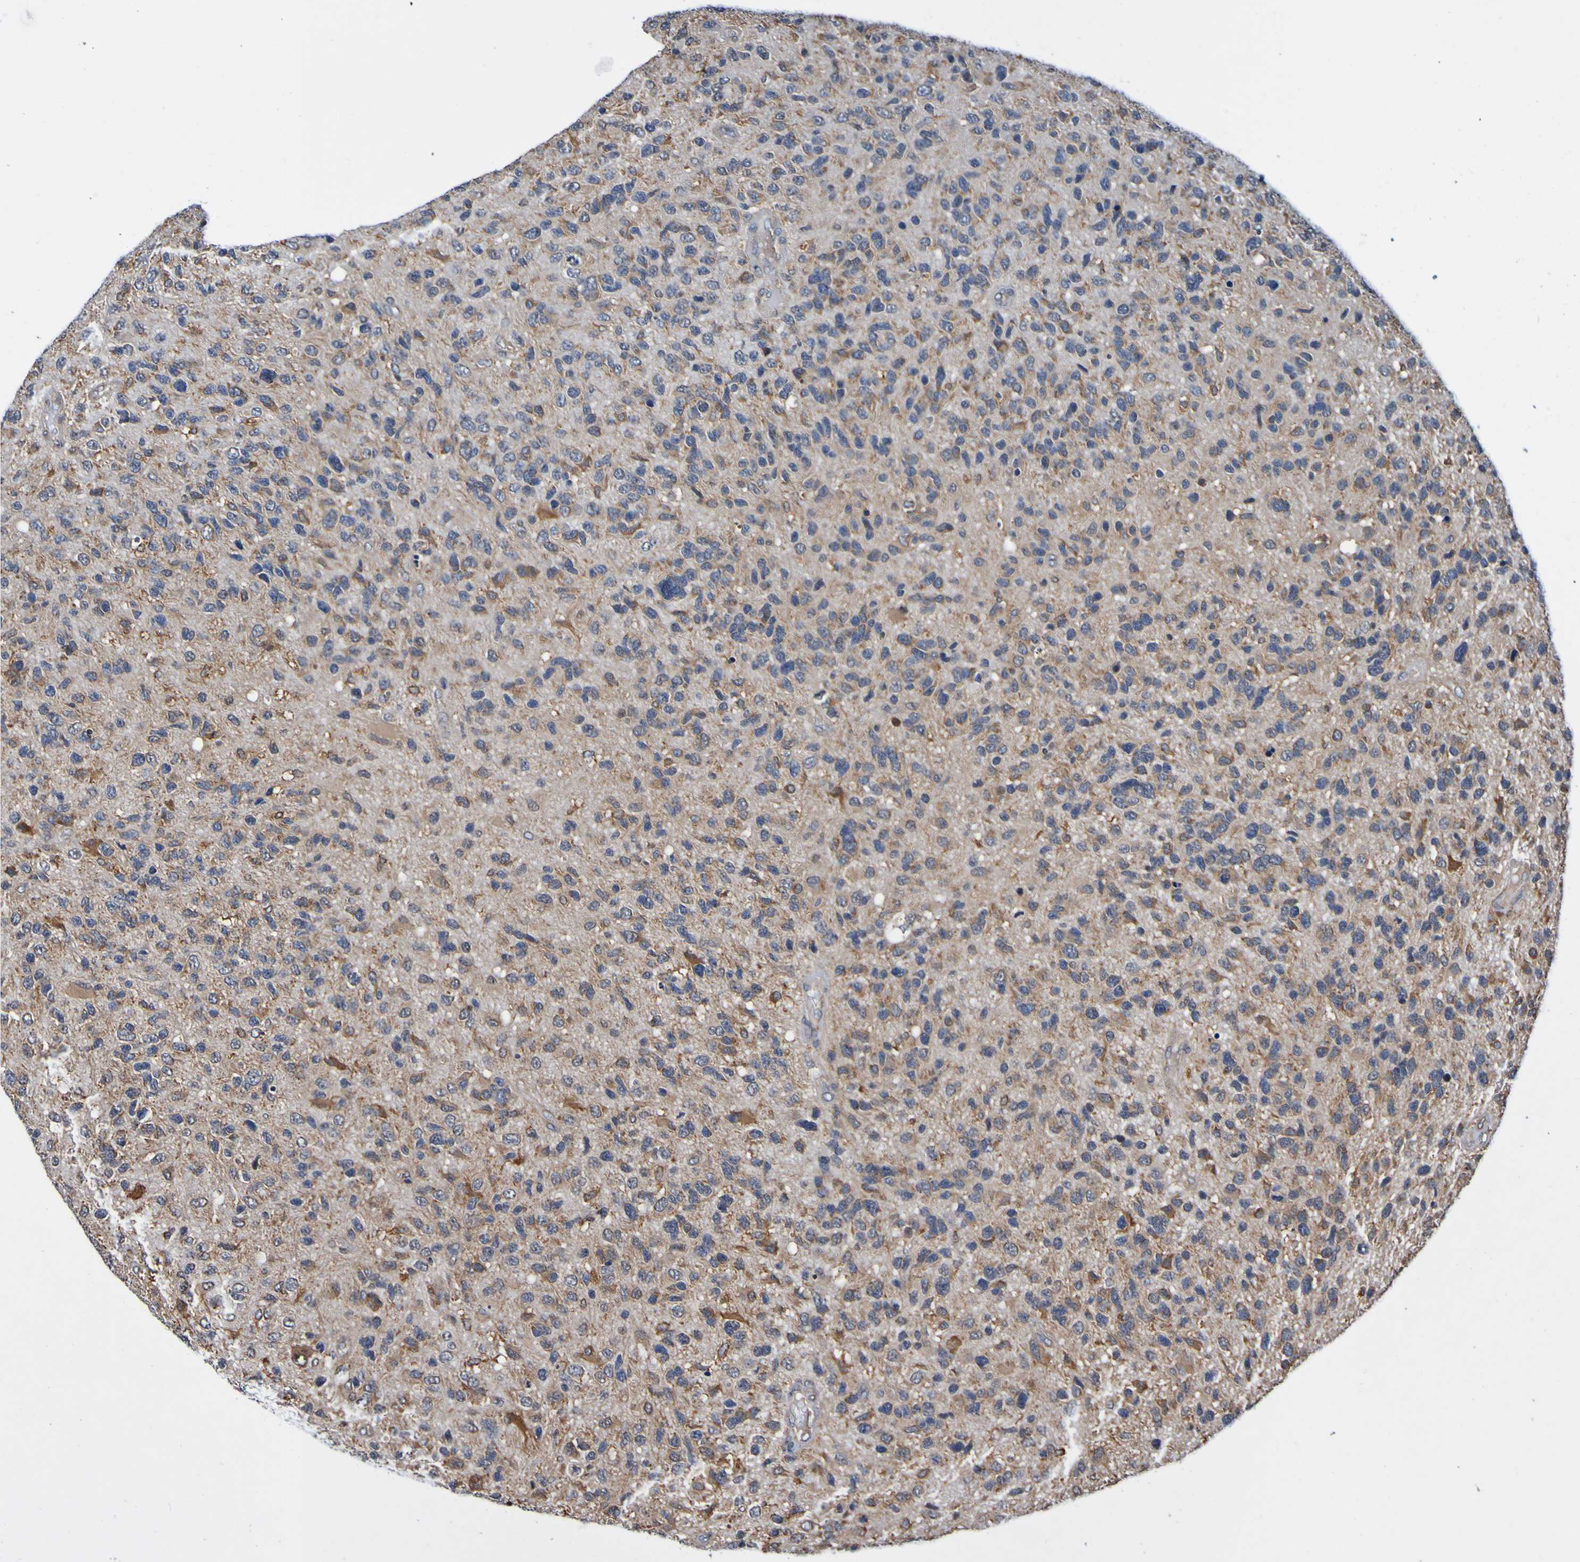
{"staining": {"intensity": "weak", "quantity": "25%-75%", "location": "cytoplasmic/membranous"}, "tissue": "glioma", "cell_type": "Tumor cells", "image_type": "cancer", "snomed": [{"axis": "morphology", "description": "Glioma, malignant, High grade"}, {"axis": "topography", "description": "Brain"}], "caption": "Tumor cells exhibit weak cytoplasmic/membranous staining in about 25%-75% of cells in malignant glioma (high-grade).", "gene": "AXIN1", "patient": {"sex": "female", "age": 58}}